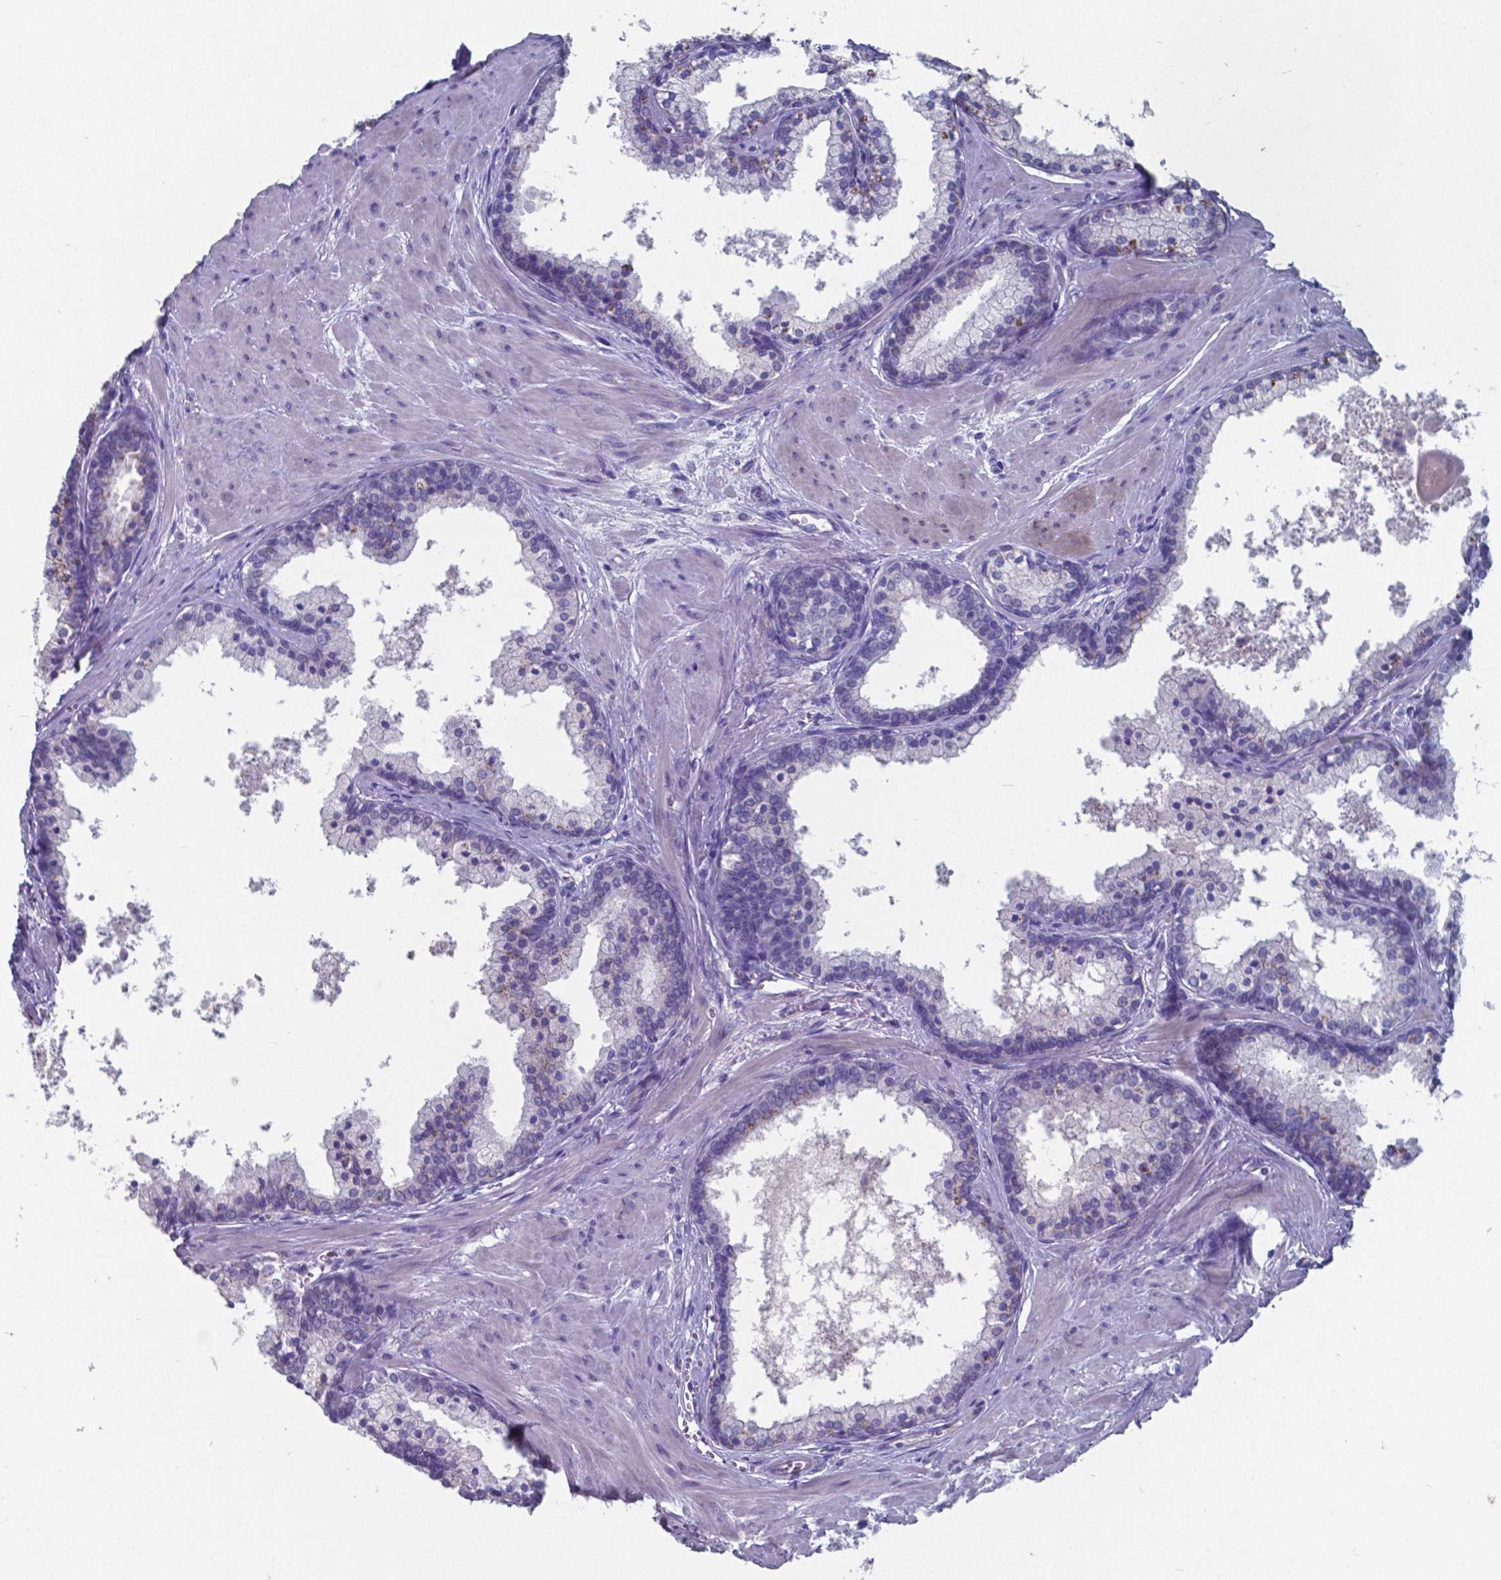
{"staining": {"intensity": "negative", "quantity": "none", "location": "none"}, "tissue": "prostate", "cell_type": "Glandular cells", "image_type": "normal", "snomed": [{"axis": "morphology", "description": "Normal tissue, NOS"}, {"axis": "topography", "description": "Prostate"}], "caption": "A high-resolution micrograph shows IHC staining of normal prostate, which shows no significant staining in glandular cells.", "gene": "TTR", "patient": {"sex": "male", "age": 61}}